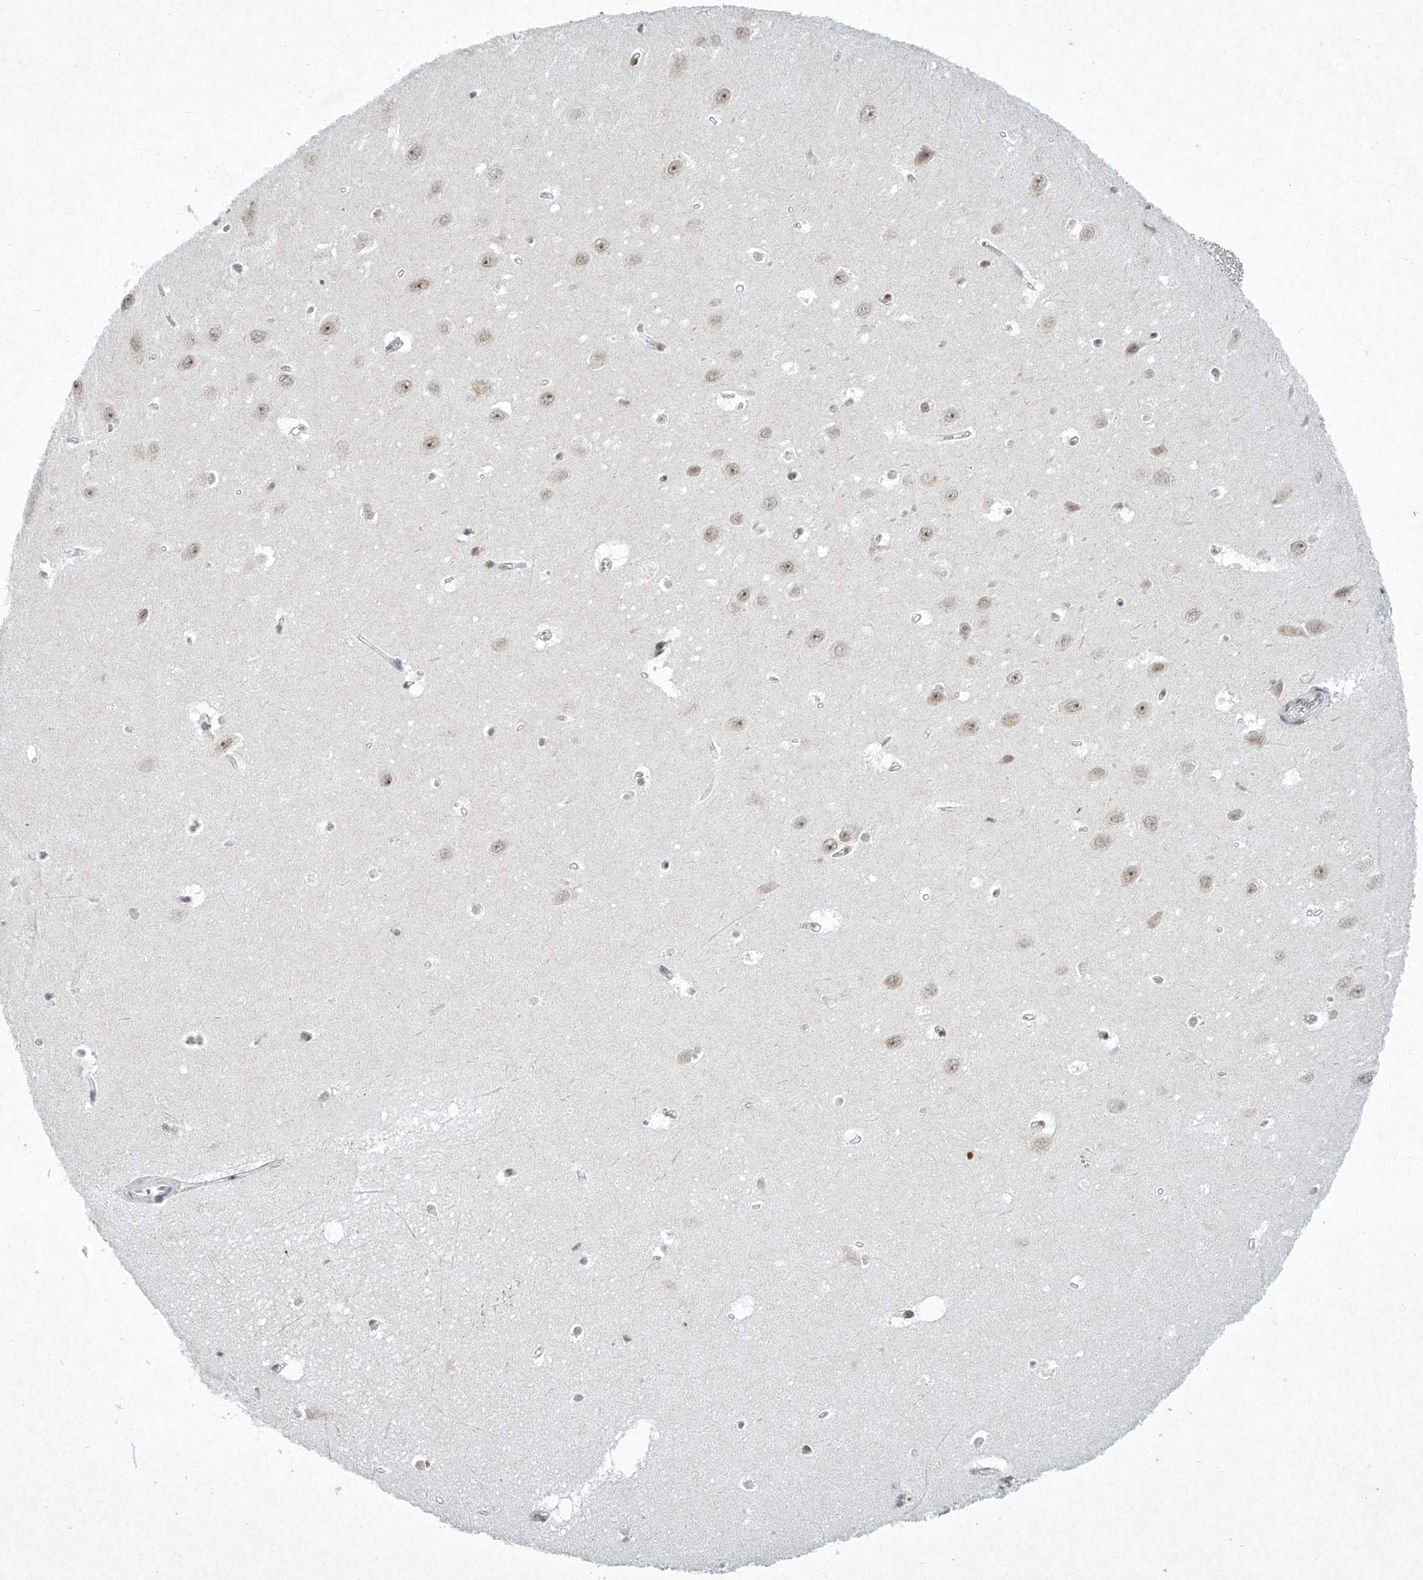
{"staining": {"intensity": "weak", "quantity": "<25%", "location": "nuclear"}, "tissue": "hippocampus", "cell_type": "Glial cells", "image_type": "normal", "snomed": [{"axis": "morphology", "description": "Normal tissue, NOS"}, {"axis": "topography", "description": "Hippocampus"}], "caption": "High magnification brightfield microscopy of normal hippocampus stained with DAB (brown) and counterstained with hematoxylin (blue): glial cells show no significant staining. (IHC, brightfield microscopy, high magnification).", "gene": "TFDP1", "patient": {"sex": "female", "age": 64}}